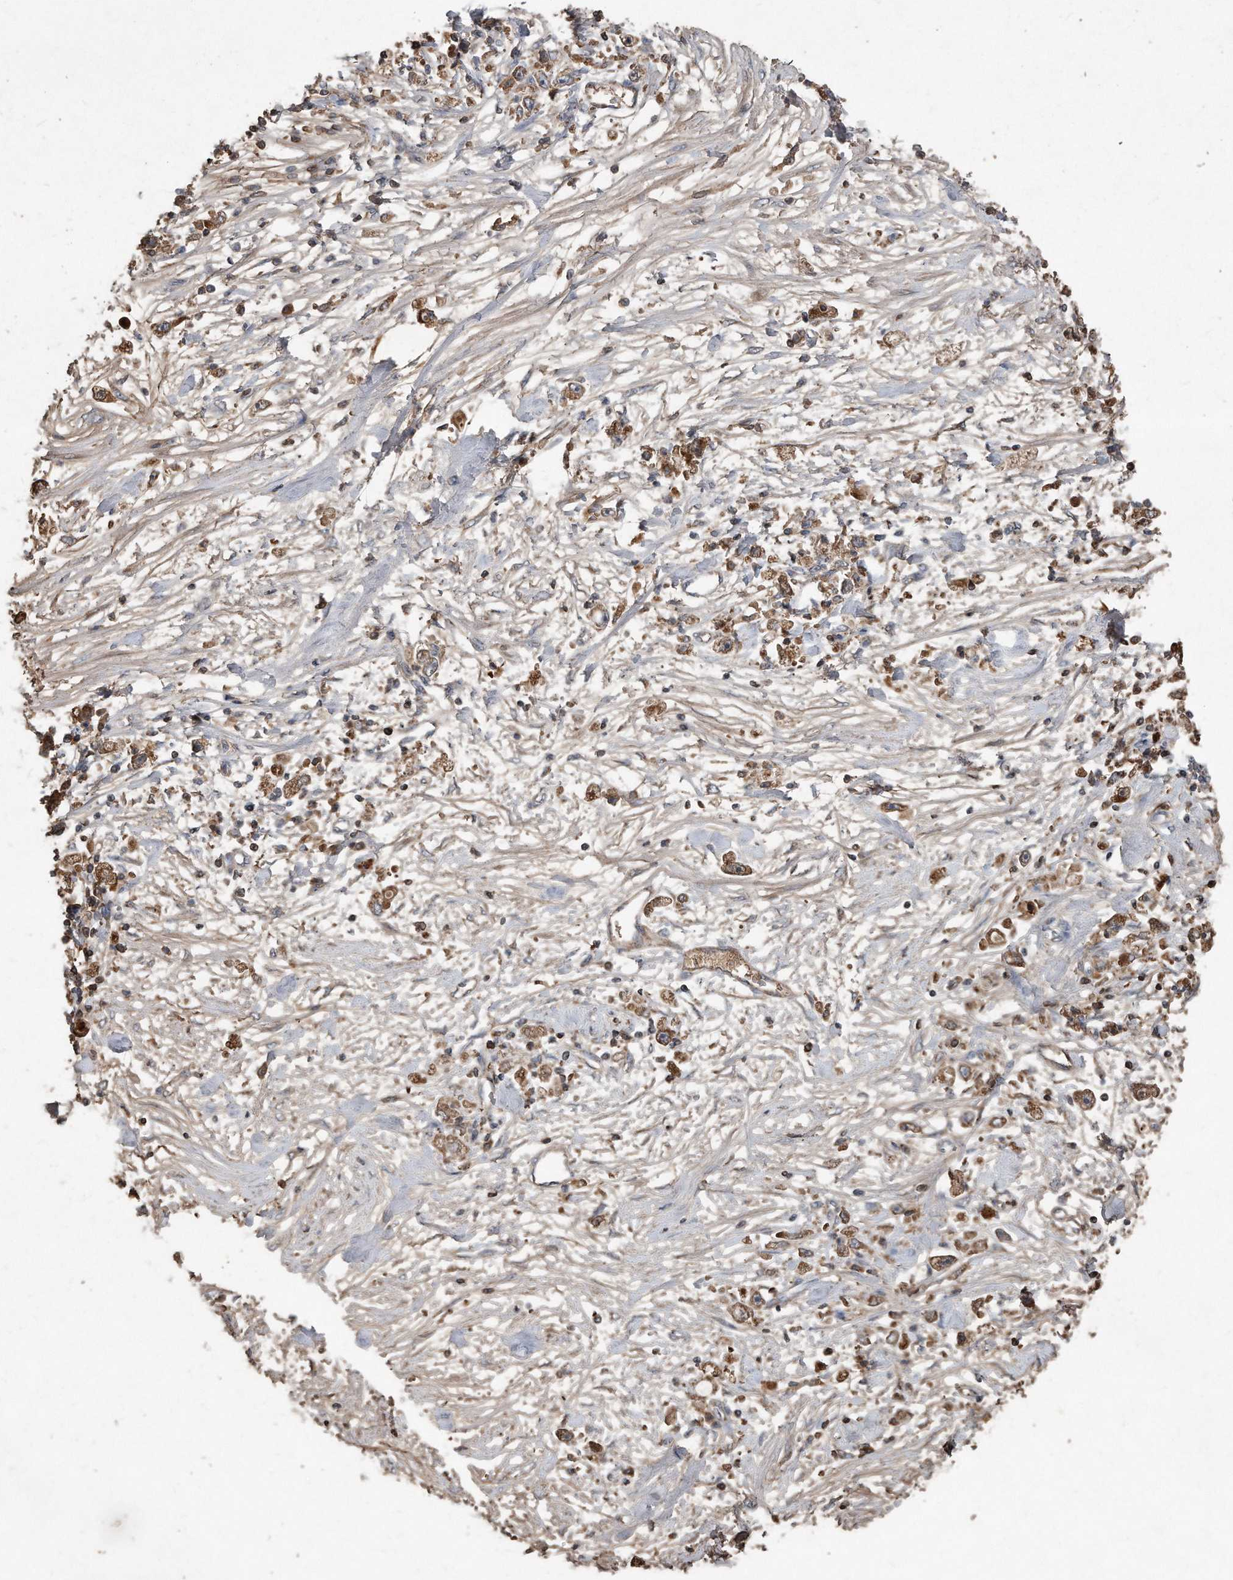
{"staining": {"intensity": "moderate", "quantity": ">75%", "location": "cytoplasmic/membranous"}, "tissue": "stomach cancer", "cell_type": "Tumor cells", "image_type": "cancer", "snomed": [{"axis": "morphology", "description": "Adenocarcinoma, NOS"}, {"axis": "topography", "description": "Stomach"}], "caption": "Adenocarcinoma (stomach) tissue reveals moderate cytoplasmic/membranous positivity in approximately >75% of tumor cells, visualized by immunohistochemistry.", "gene": "SDHA", "patient": {"sex": "female", "age": 59}}